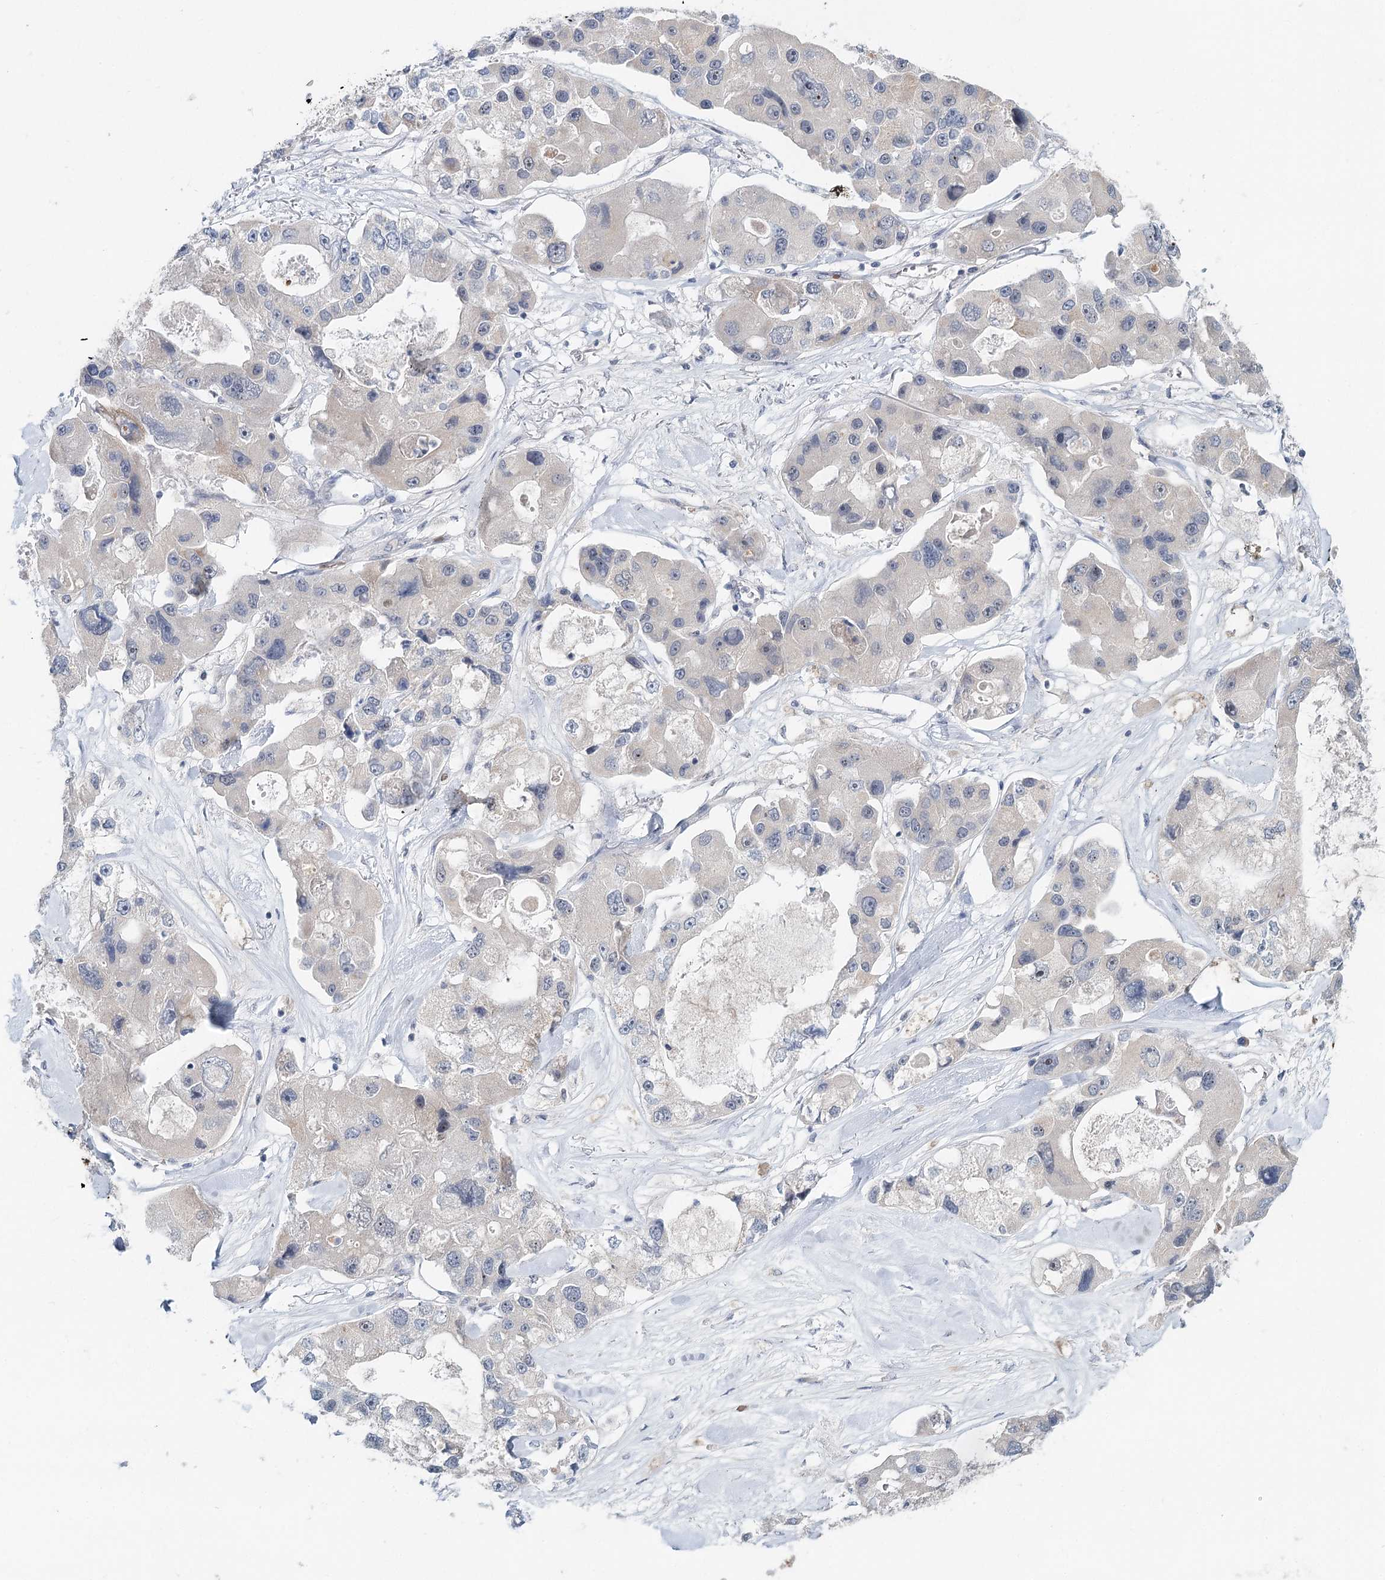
{"staining": {"intensity": "negative", "quantity": "none", "location": "none"}, "tissue": "lung cancer", "cell_type": "Tumor cells", "image_type": "cancer", "snomed": [{"axis": "morphology", "description": "Adenocarcinoma, NOS"}, {"axis": "topography", "description": "Lung"}], "caption": "Tumor cells show no significant protein expression in lung adenocarcinoma.", "gene": "FBXO7", "patient": {"sex": "female", "age": 54}}